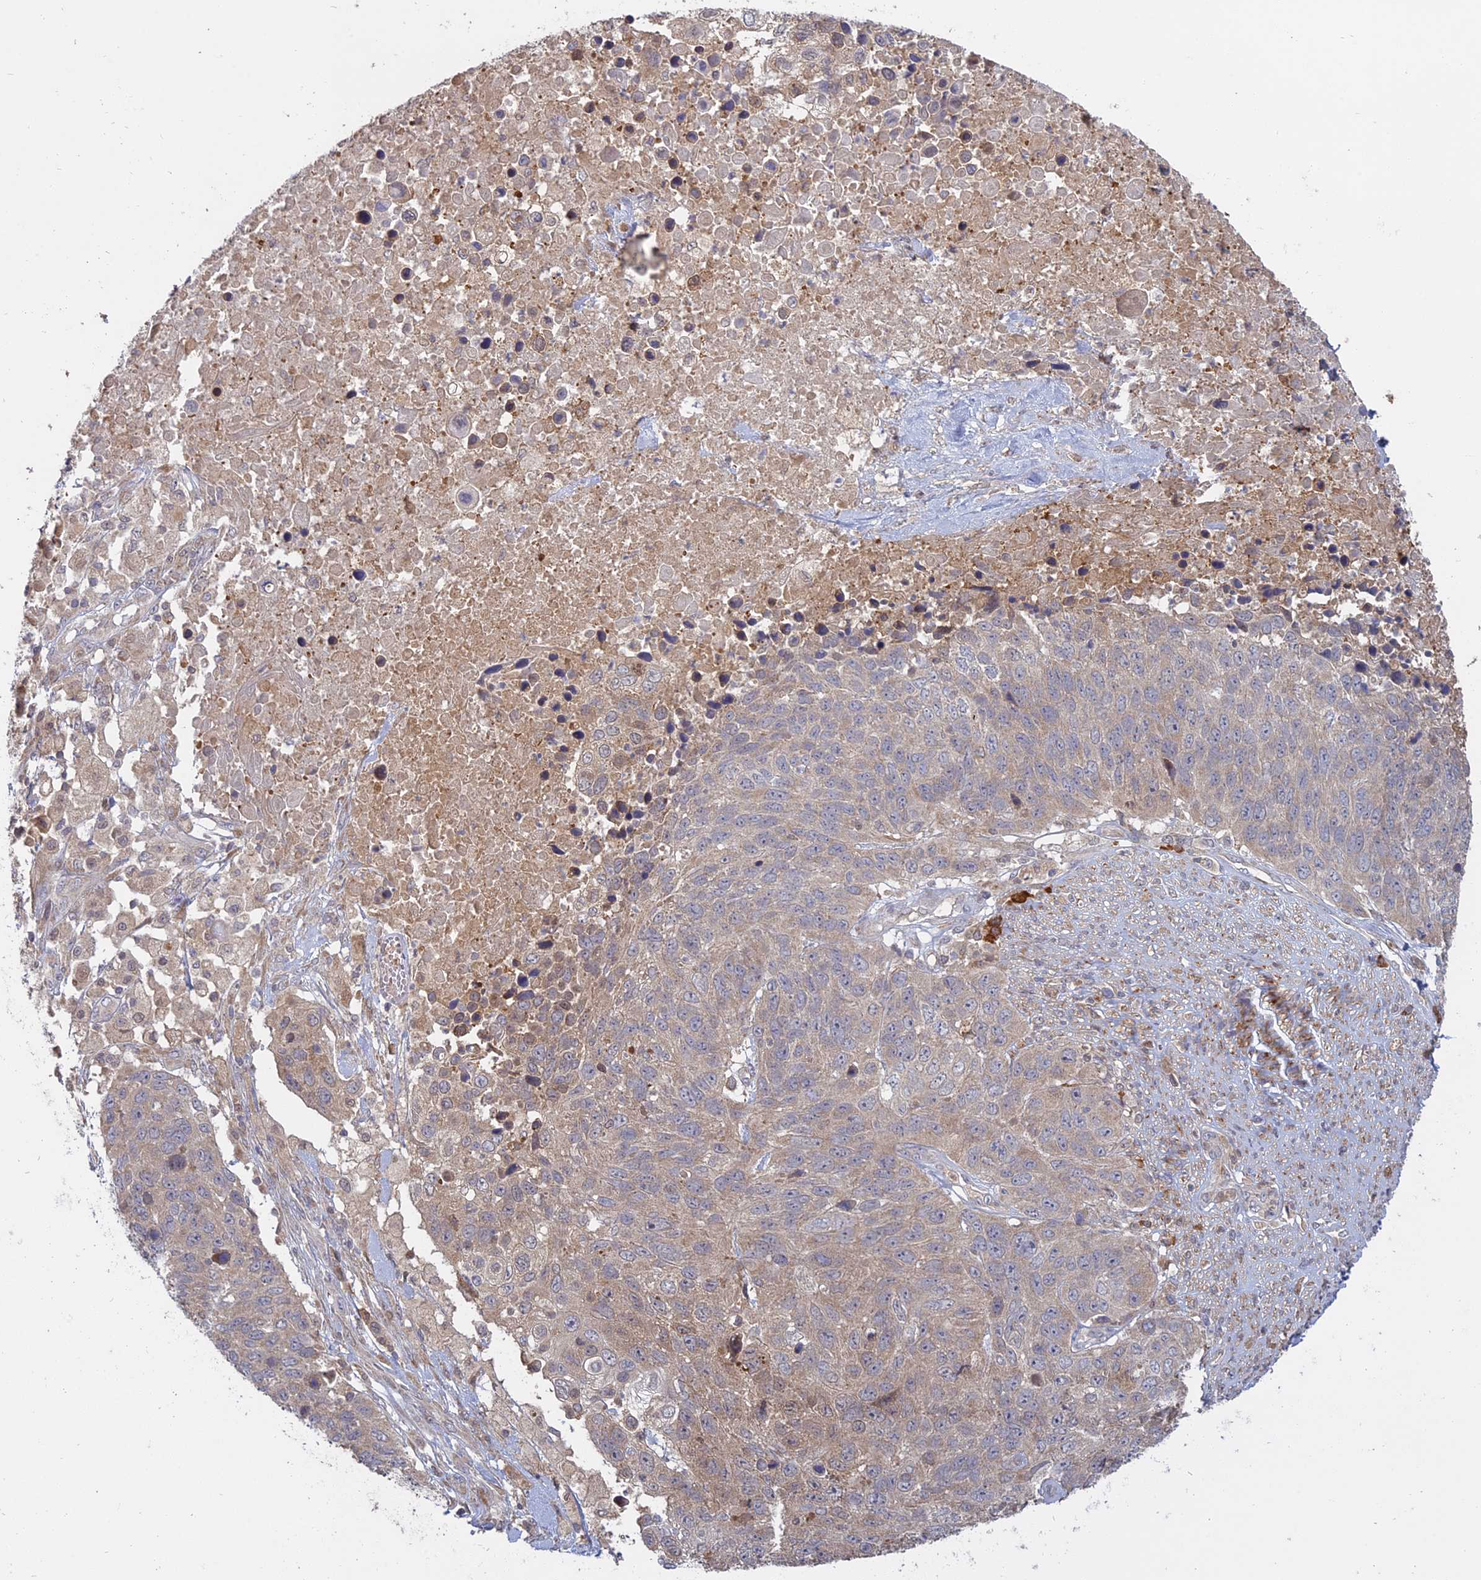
{"staining": {"intensity": "weak", "quantity": "<25%", "location": "cytoplasmic/membranous"}, "tissue": "lung cancer", "cell_type": "Tumor cells", "image_type": "cancer", "snomed": [{"axis": "morphology", "description": "Normal tissue, NOS"}, {"axis": "morphology", "description": "Squamous cell carcinoma, NOS"}, {"axis": "topography", "description": "Lymph node"}, {"axis": "topography", "description": "Lung"}], "caption": "Lung squamous cell carcinoma stained for a protein using IHC displays no expression tumor cells.", "gene": "TMEM208", "patient": {"sex": "male", "age": 66}}